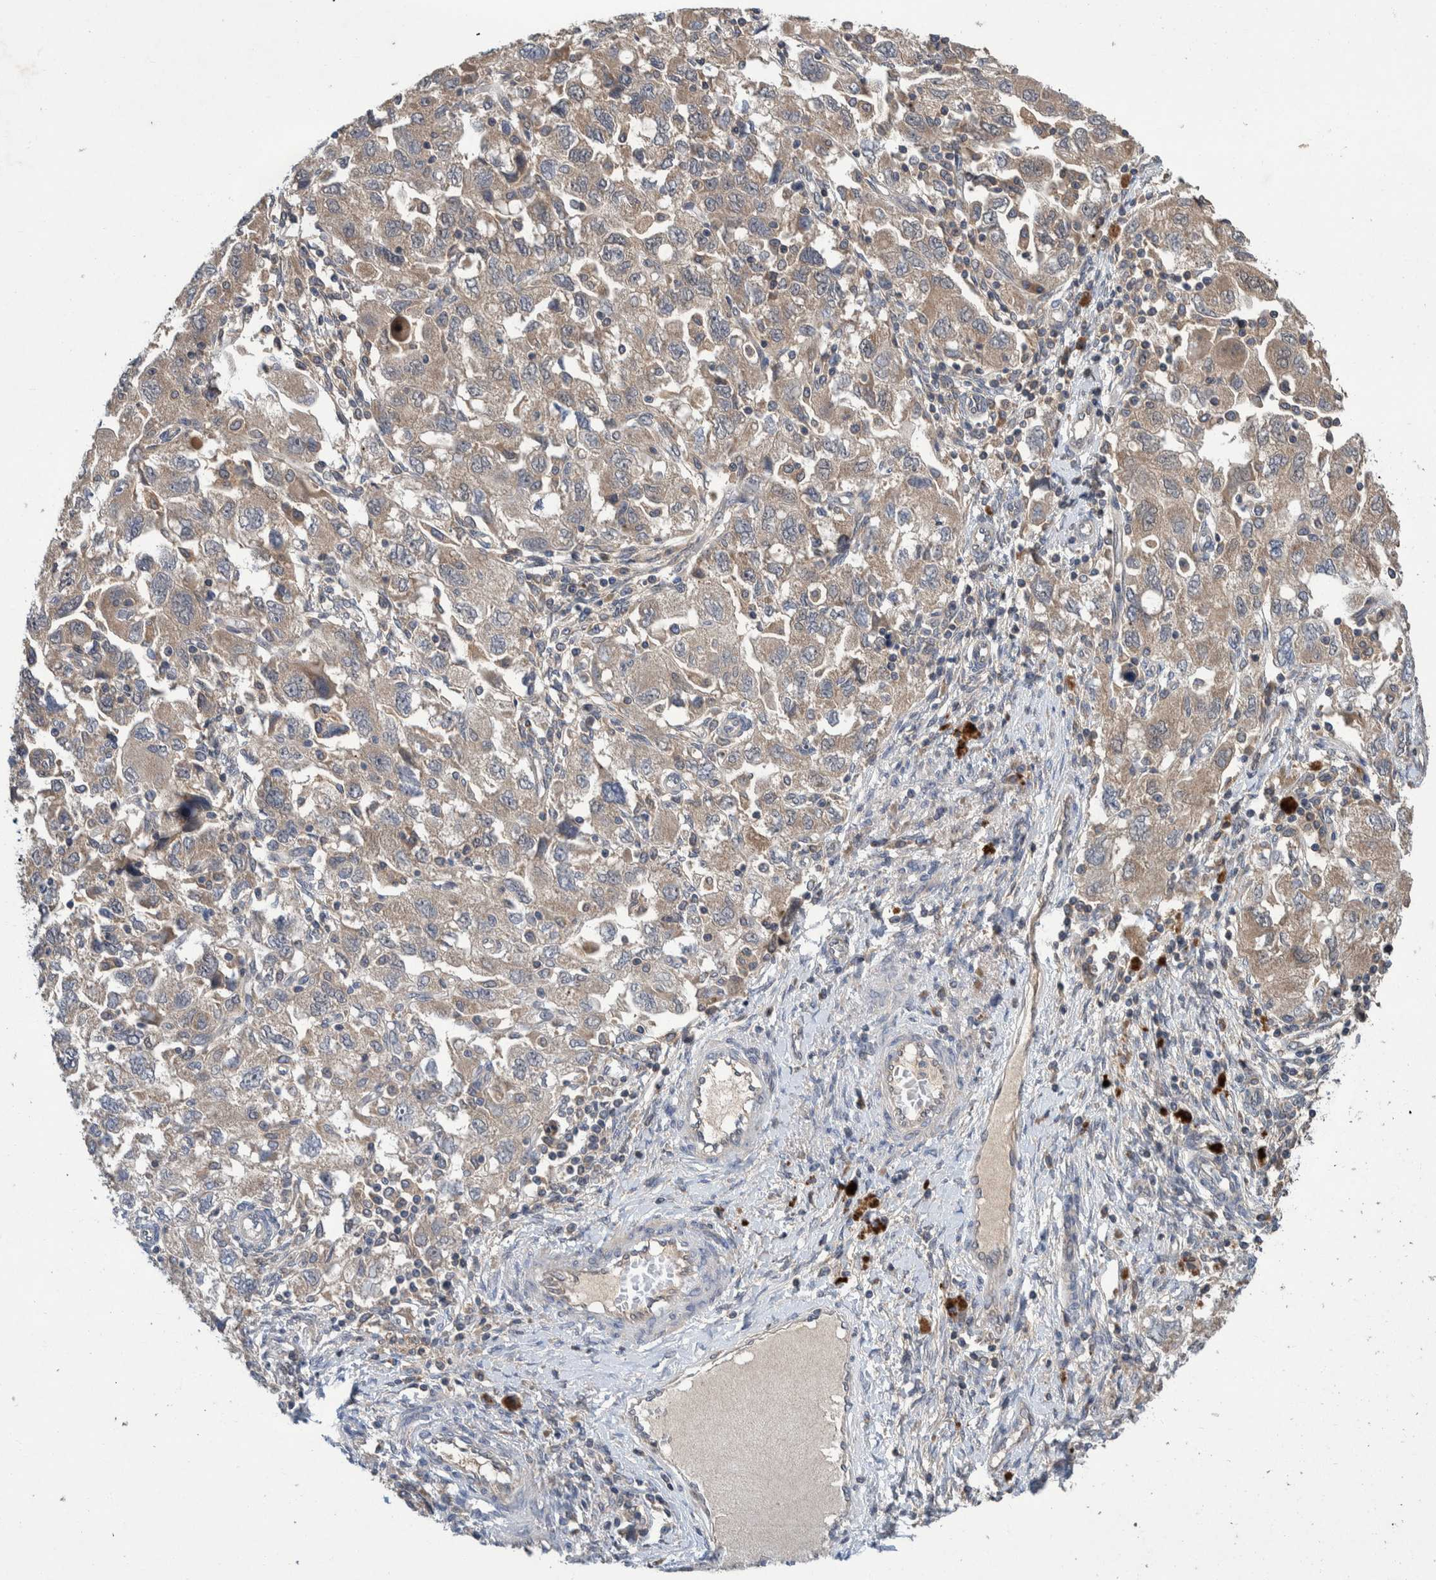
{"staining": {"intensity": "weak", "quantity": ">75%", "location": "cytoplasmic/membranous"}, "tissue": "ovarian cancer", "cell_type": "Tumor cells", "image_type": "cancer", "snomed": [{"axis": "morphology", "description": "Carcinoma, NOS"}, {"axis": "morphology", "description": "Cystadenocarcinoma, serous, NOS"}, {"axis": "topography", "description": "Ovary"}], "caption": "Ovarian cancer (carcinoma) stained with DAB IHC shows low levels of weak cytoplasmic/membranous positivity in approximately >75% of tumor cells.", "gene": "PLPBP", "patient": {"sex": "female", "age": 69}}